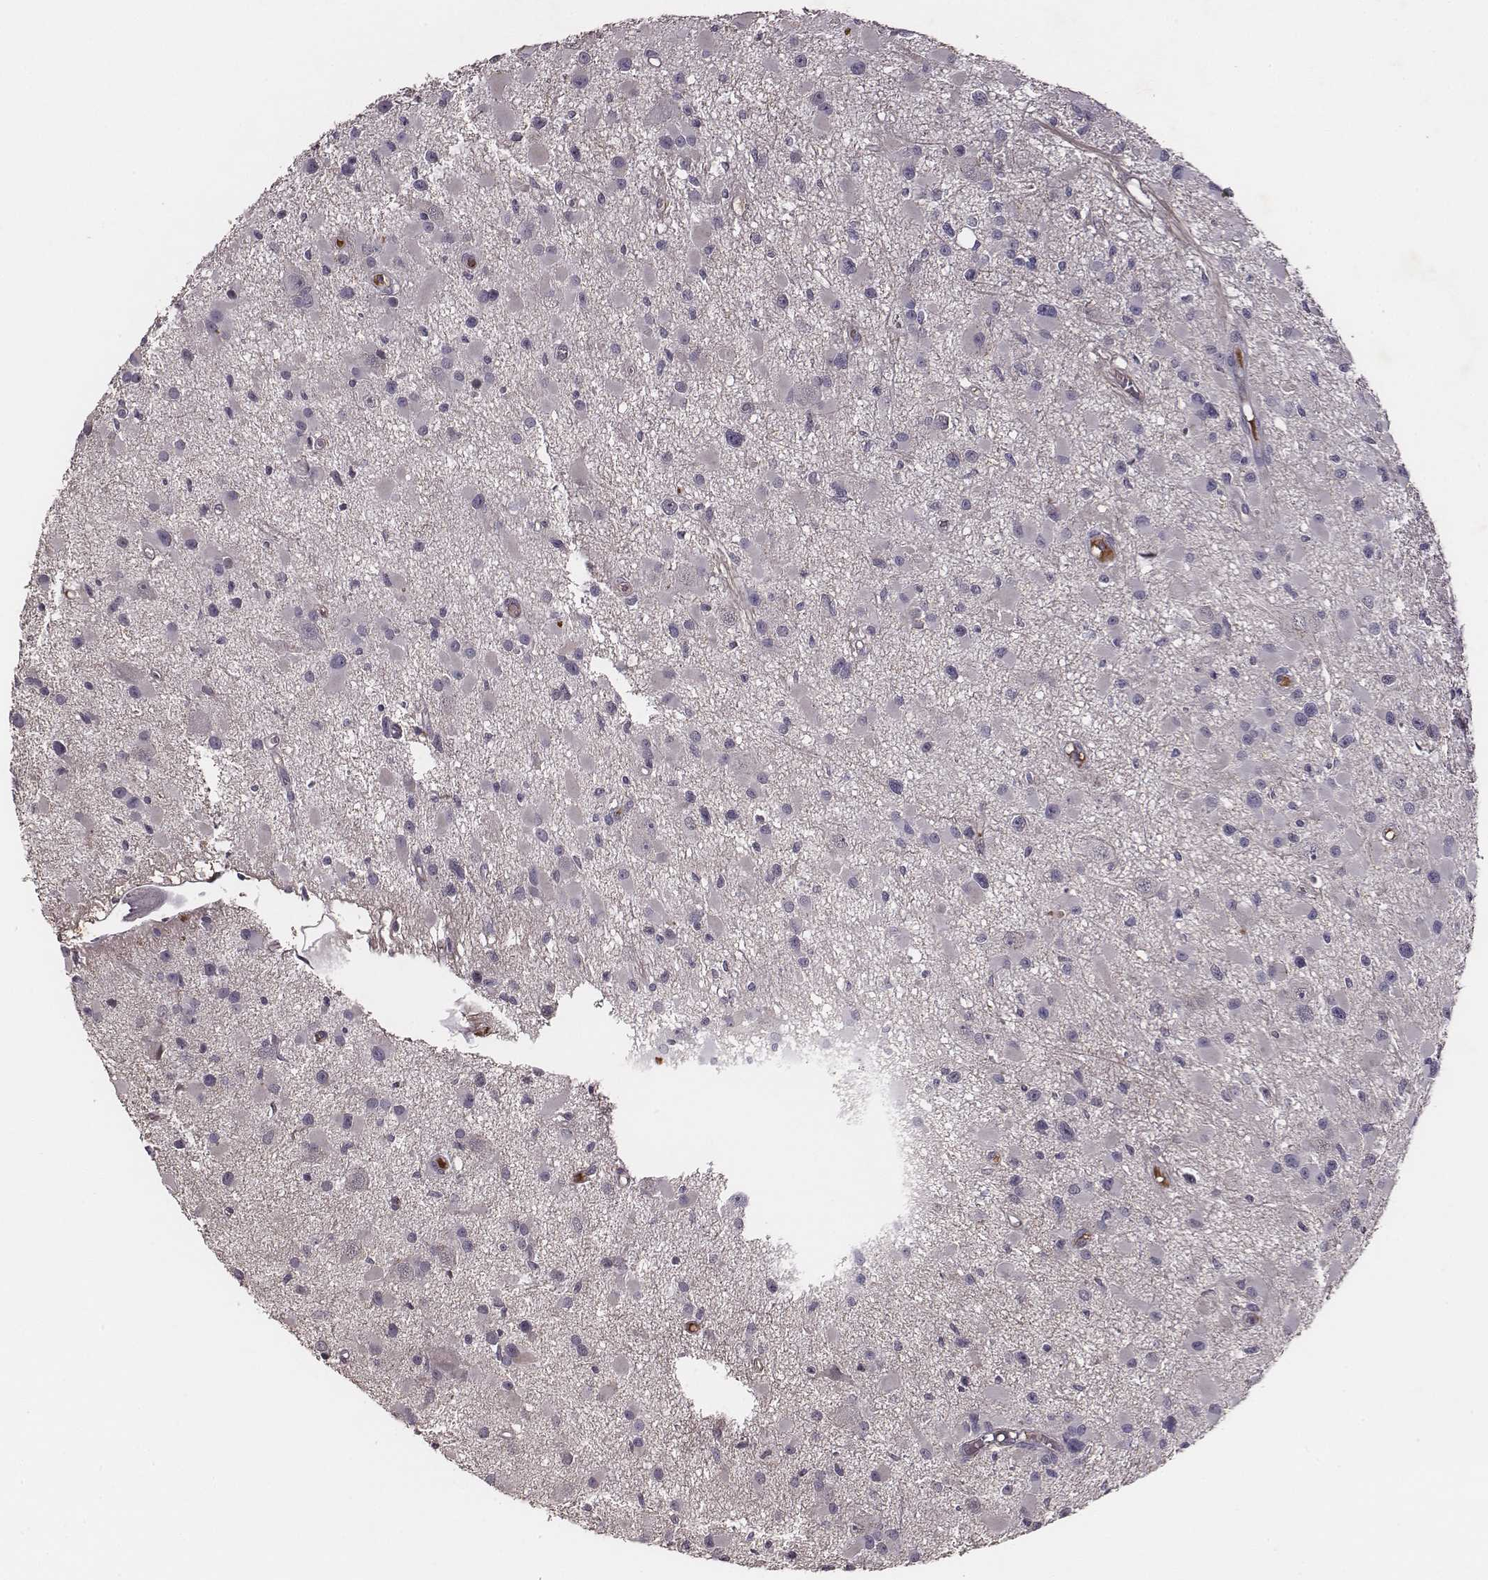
{"staining": {"intensity": "negative", "quantity": "none", "location": "none"}, "tissue": "glioma", "cell_type": "Tumor cells", "image_type": "cancer", "snomed": [{"axis": "morphology", "description": "Glioma, malignant, High grade"}, {"axis": "topography", "description": "Brain"}], "caption": "Immunohistochemistry (IHC) micrograph of neoplastic tissue: human malignant high-grade glioma stained with DAB demonstrates no significant protein expression in tumor cells. Nuclei are stained in blue.", "gene": "SLC22A6", "patient": {"sex": "male", "age": 54}}